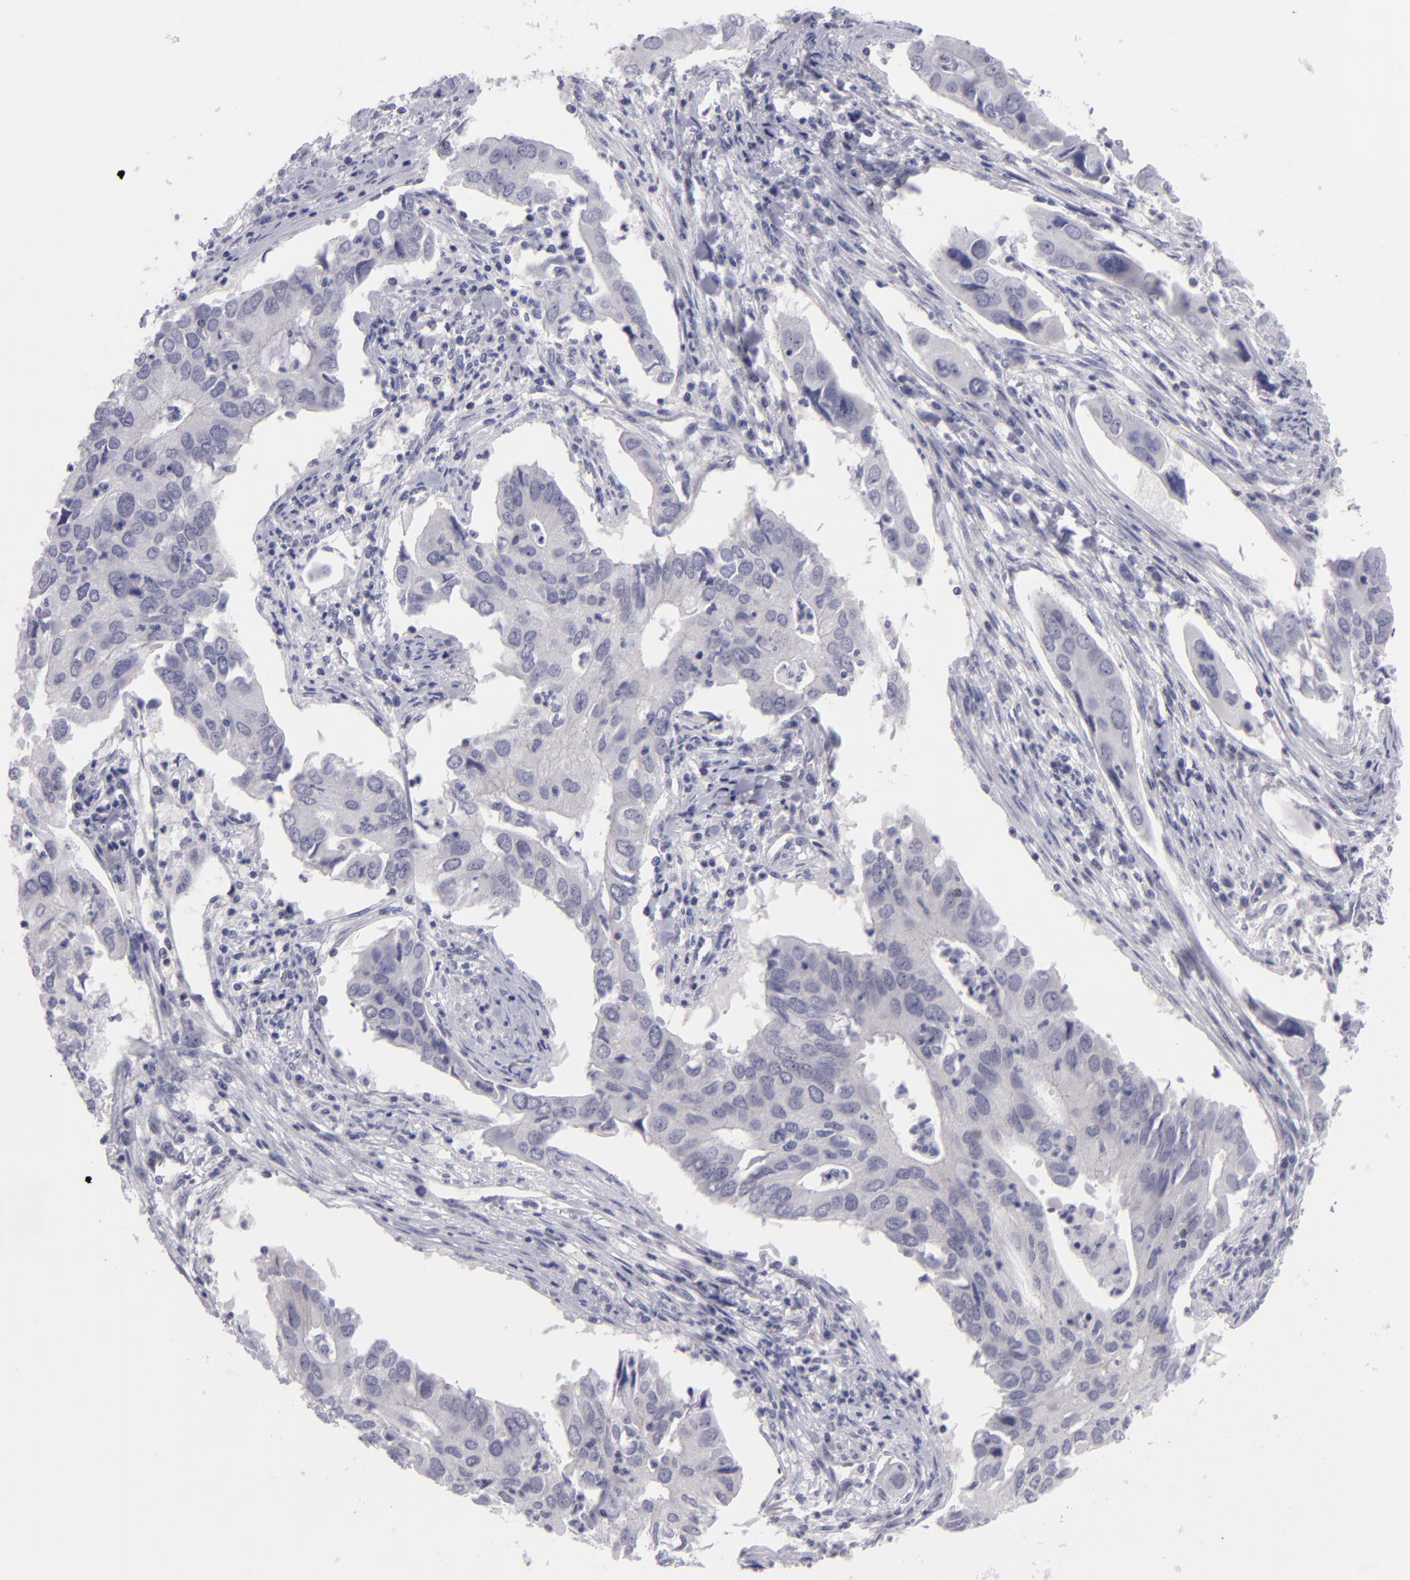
{"staining": {"intensity": "negative", "quantity": "none", "location": "none"}, "tissue": "lung cancer", "cell_type": "Tumor cells", "image_type": "cancer", "snomed": [{"axis": "morphology", "description": "Adenocarcinoma, NOS"}, {"axis": "topography", "description": "Lung"}], "caption": "Immunohistochemistry (IHC) image of neoplastic tissue: lung cancer (adenocarcinoma) stained with DAB shows no significant protein positivity in tumor cells.", "gene": "CTNNB1", "patient": {"sex": "male", "age": 48}}